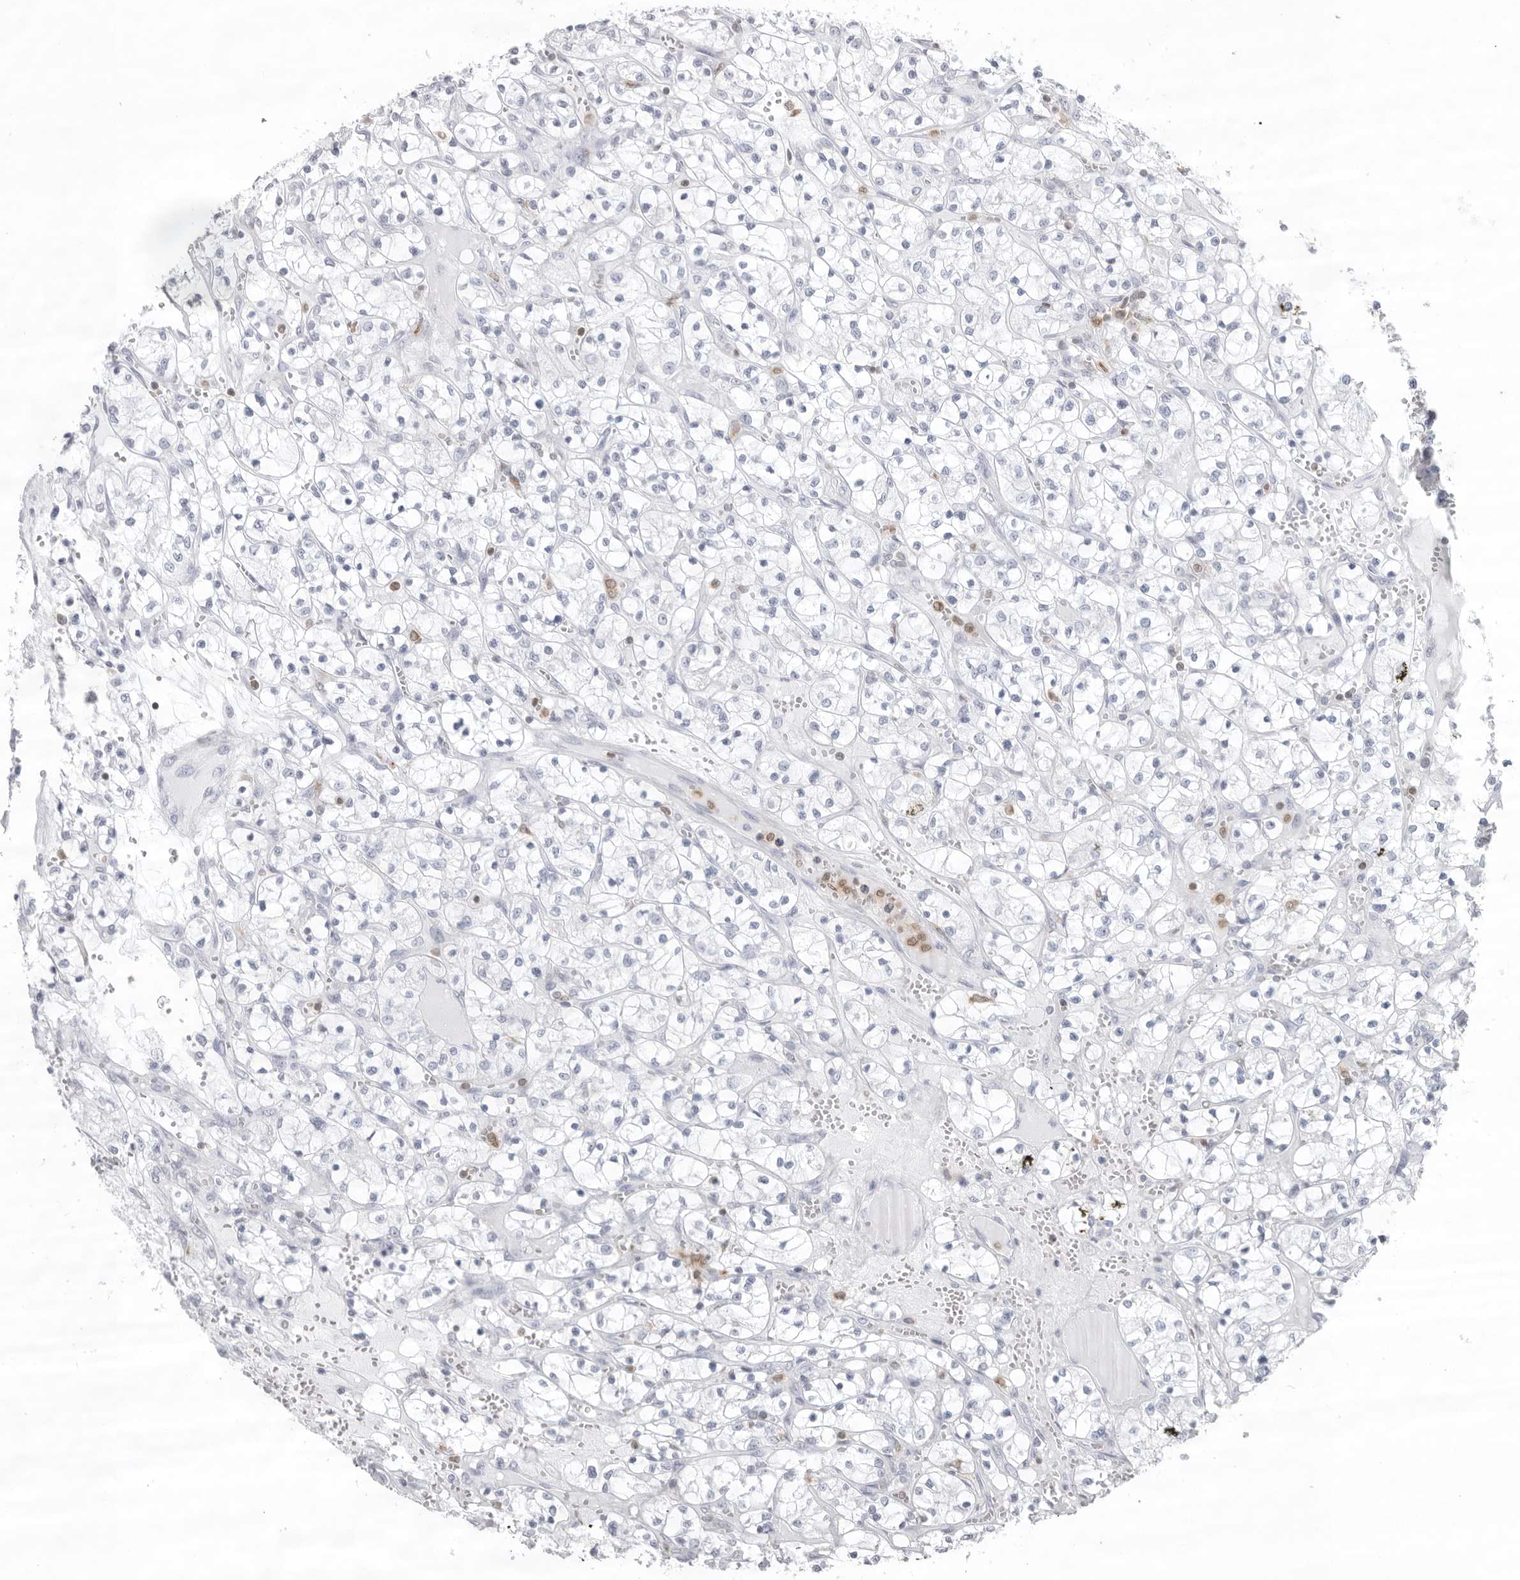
{"staining": {"intensity": "negative", "quantity": "none", "location": "none"}, "tissue": "renal cancer", "cell_type": "Tumor cells", "image_type": "cancer", "snomed": [{"axis": "morphology", "description": "Adenocarcinoma, NOS"}, {"axis": "topography", "description": "Kidney"}], "caption": "Photomicrograph shows no protein staining in tumor cells of renal cancer tissue.", "gene": "FMNL1", "patient": {"sex": "female", "age": 69}}